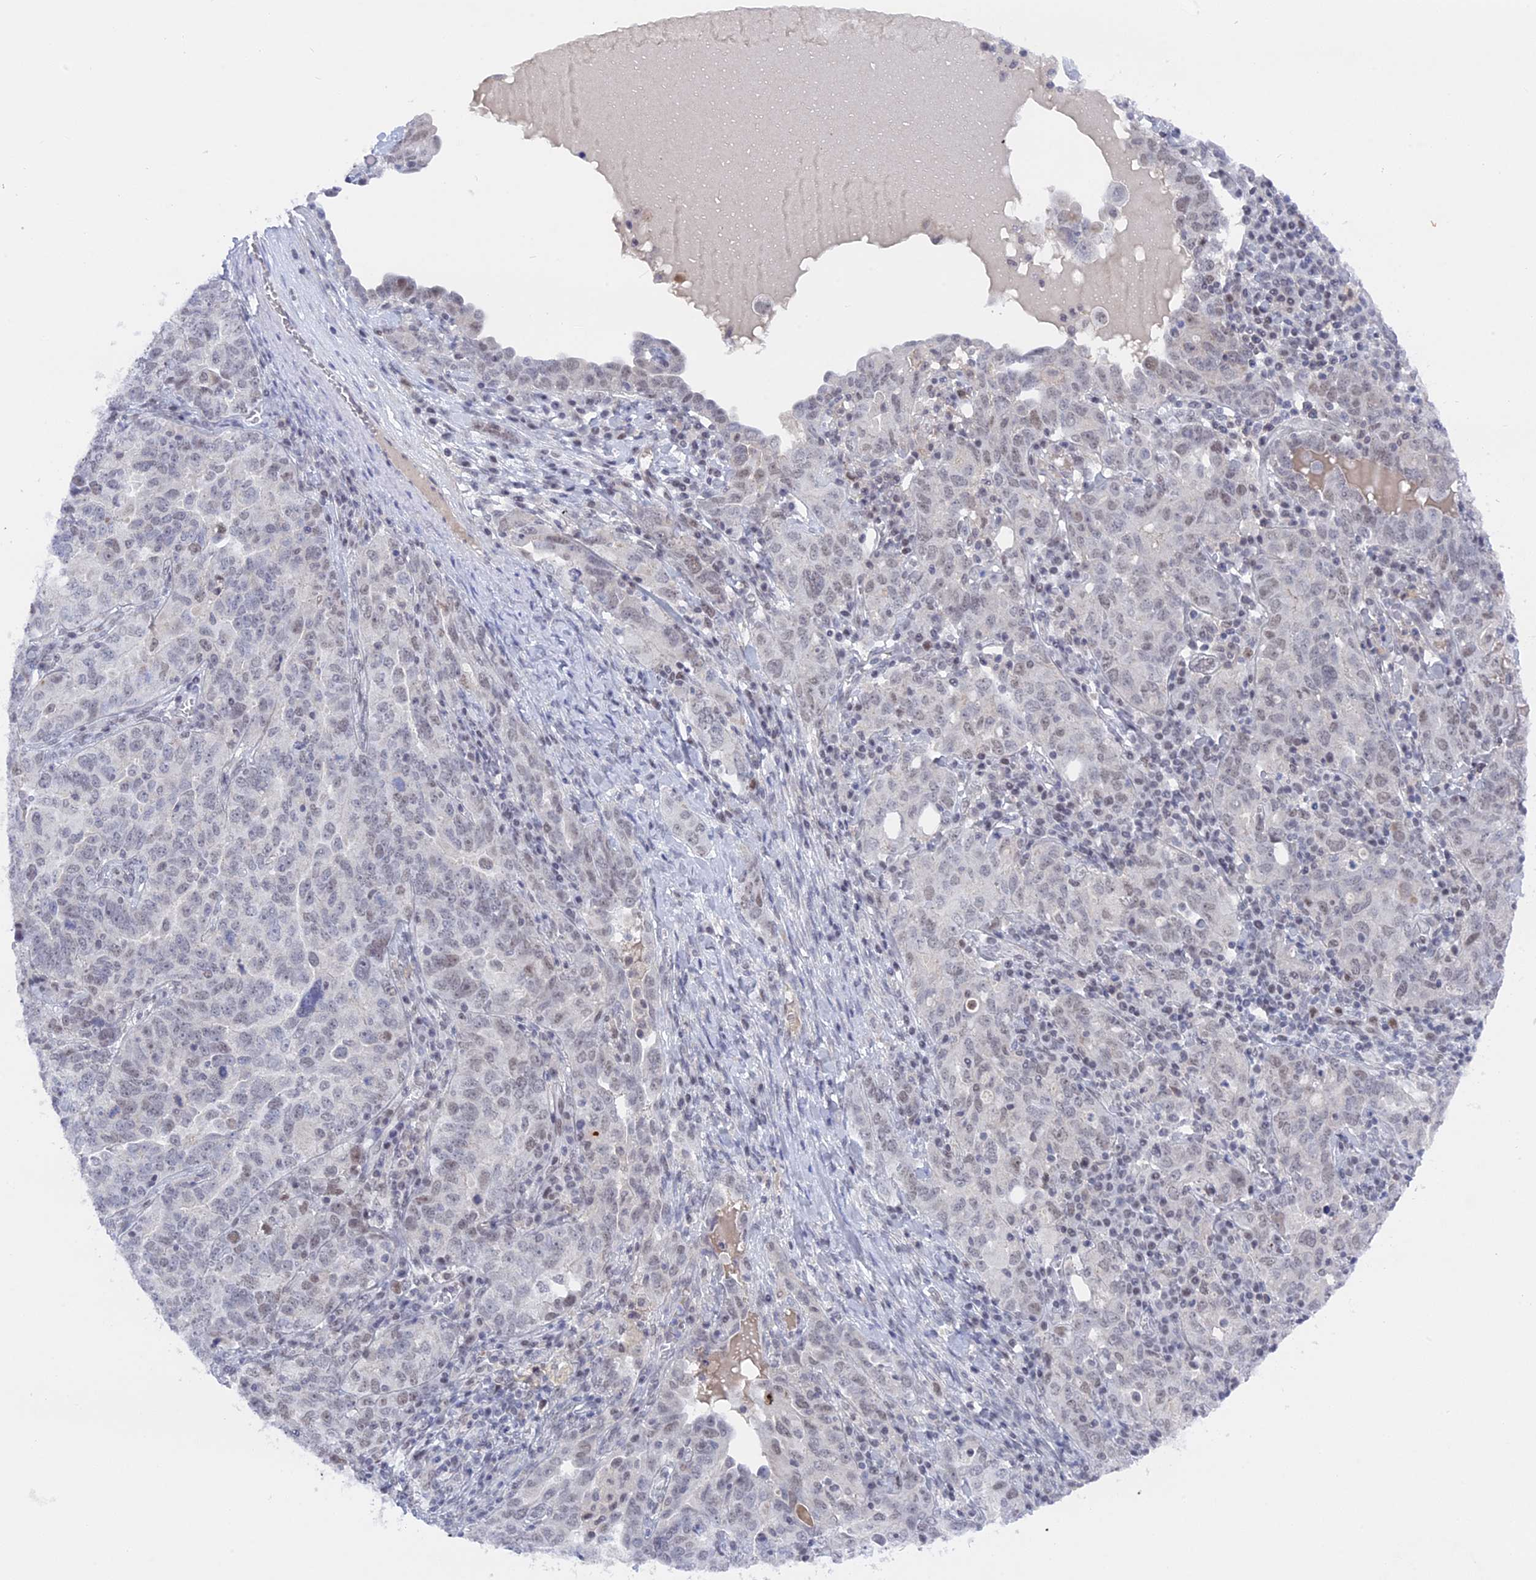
{"staining": {"intensity": "weak", "quantity": "<25%", "location": "nuclear"}, "tissue": "ovarian cancer", "cell_type": "Tumor cells", "image_type": "cancer", "snomed": [{"axis": "morphology", "description": "Carcinoma, endometroid"}, {"axis": "topography", "description": "Ovary"}], "caption": "A histopathology image of human ovarian cancer (endometroid carcinoma) is negative for staining in tumor cells.", "gene": "BRD2", "patient": {"sex": "female", "age": 62}}